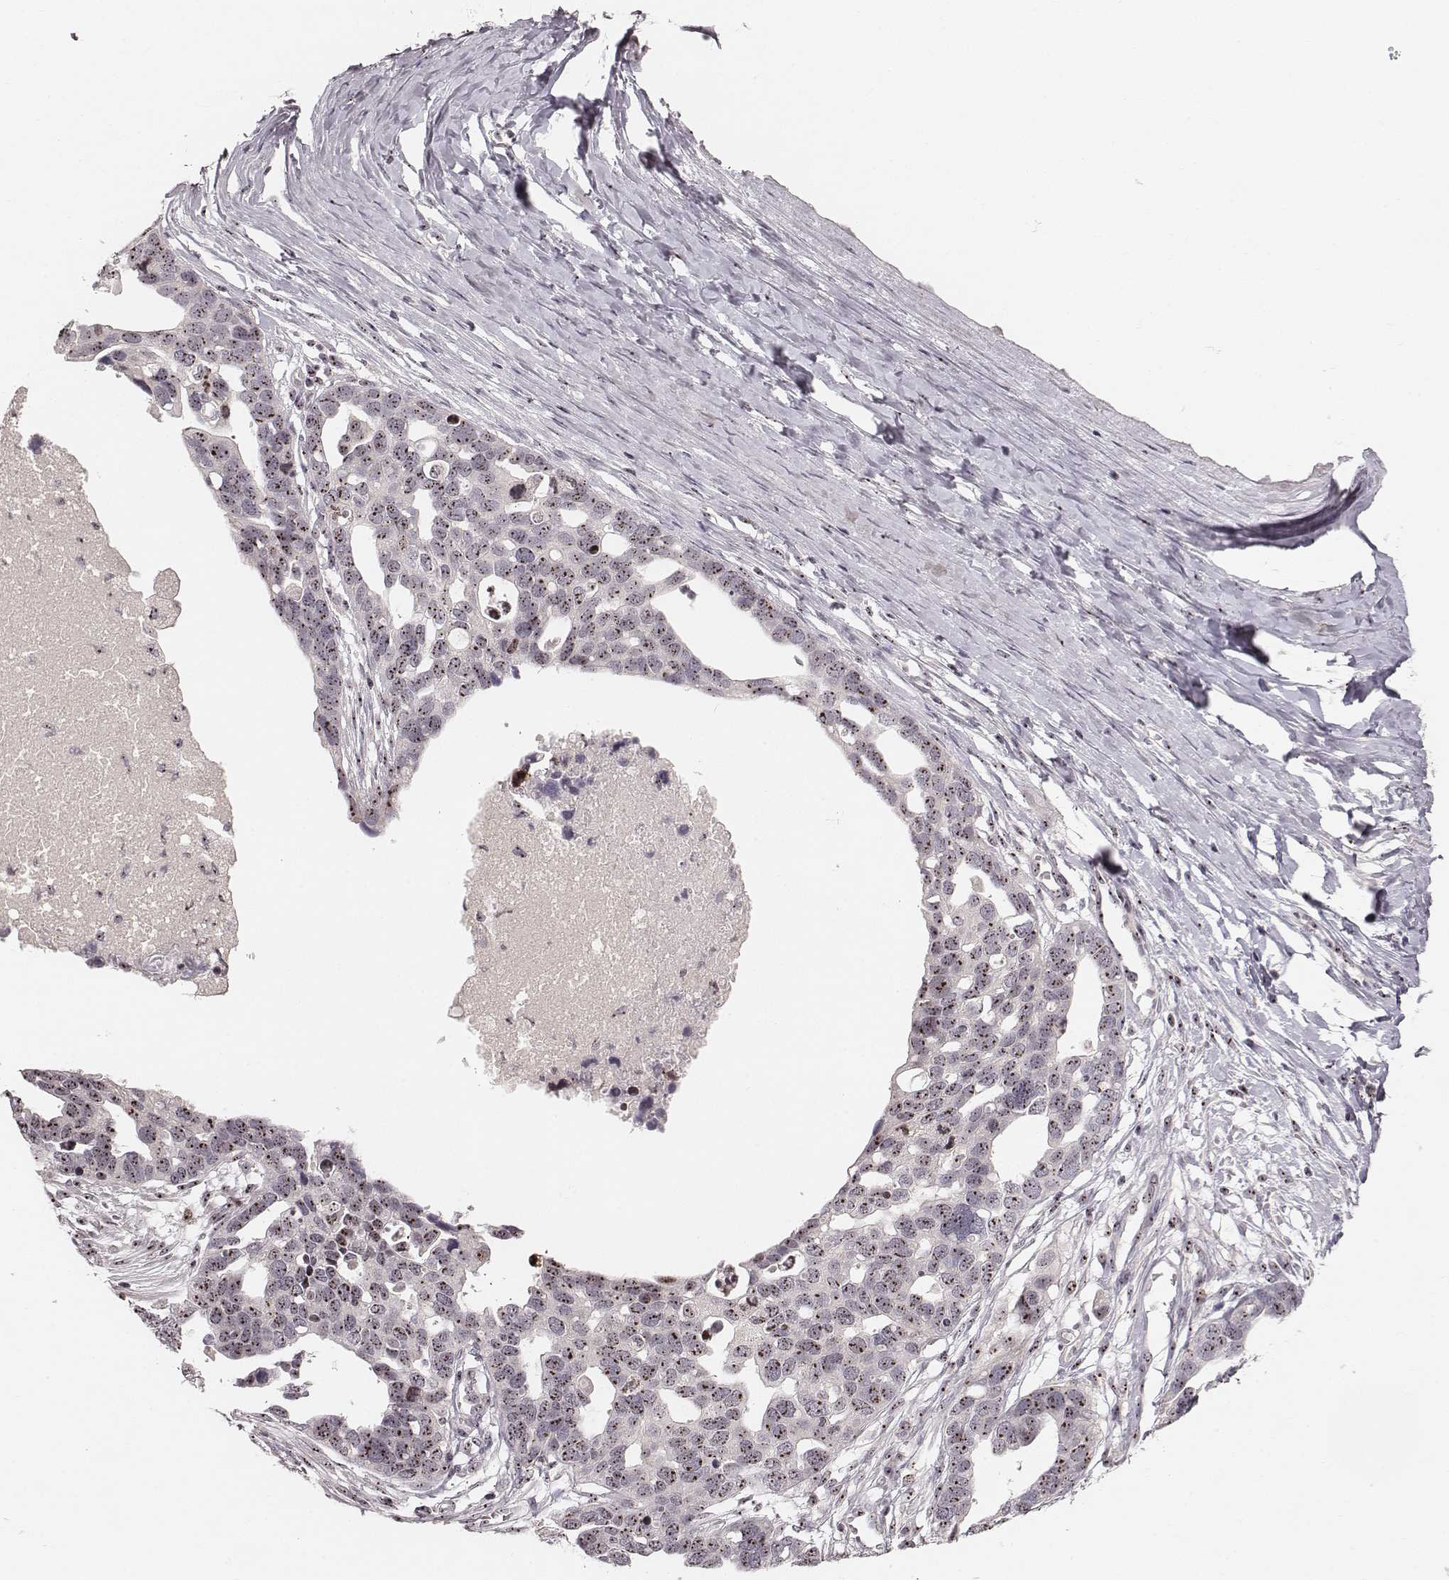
{"staining": {"intensity": "moderate", "quantity": ">75%", "location": "nuclear"}, "tissue": "ovarian cancer", "cell_type": "Tumor cells", "image_type": "cancer", "snomed": [{"axis": "morphology", "description": "Cystadenocarcinoma, serous, NOS"}, {"axis": "topography", "description": "Ovary"}], "caption": "Ovarian cancer stained for a protein demonstrates moderate nuclear positivity in tumor cells.", "gene": "NOP56", "patient": {"sex": "female", "age": 54}}